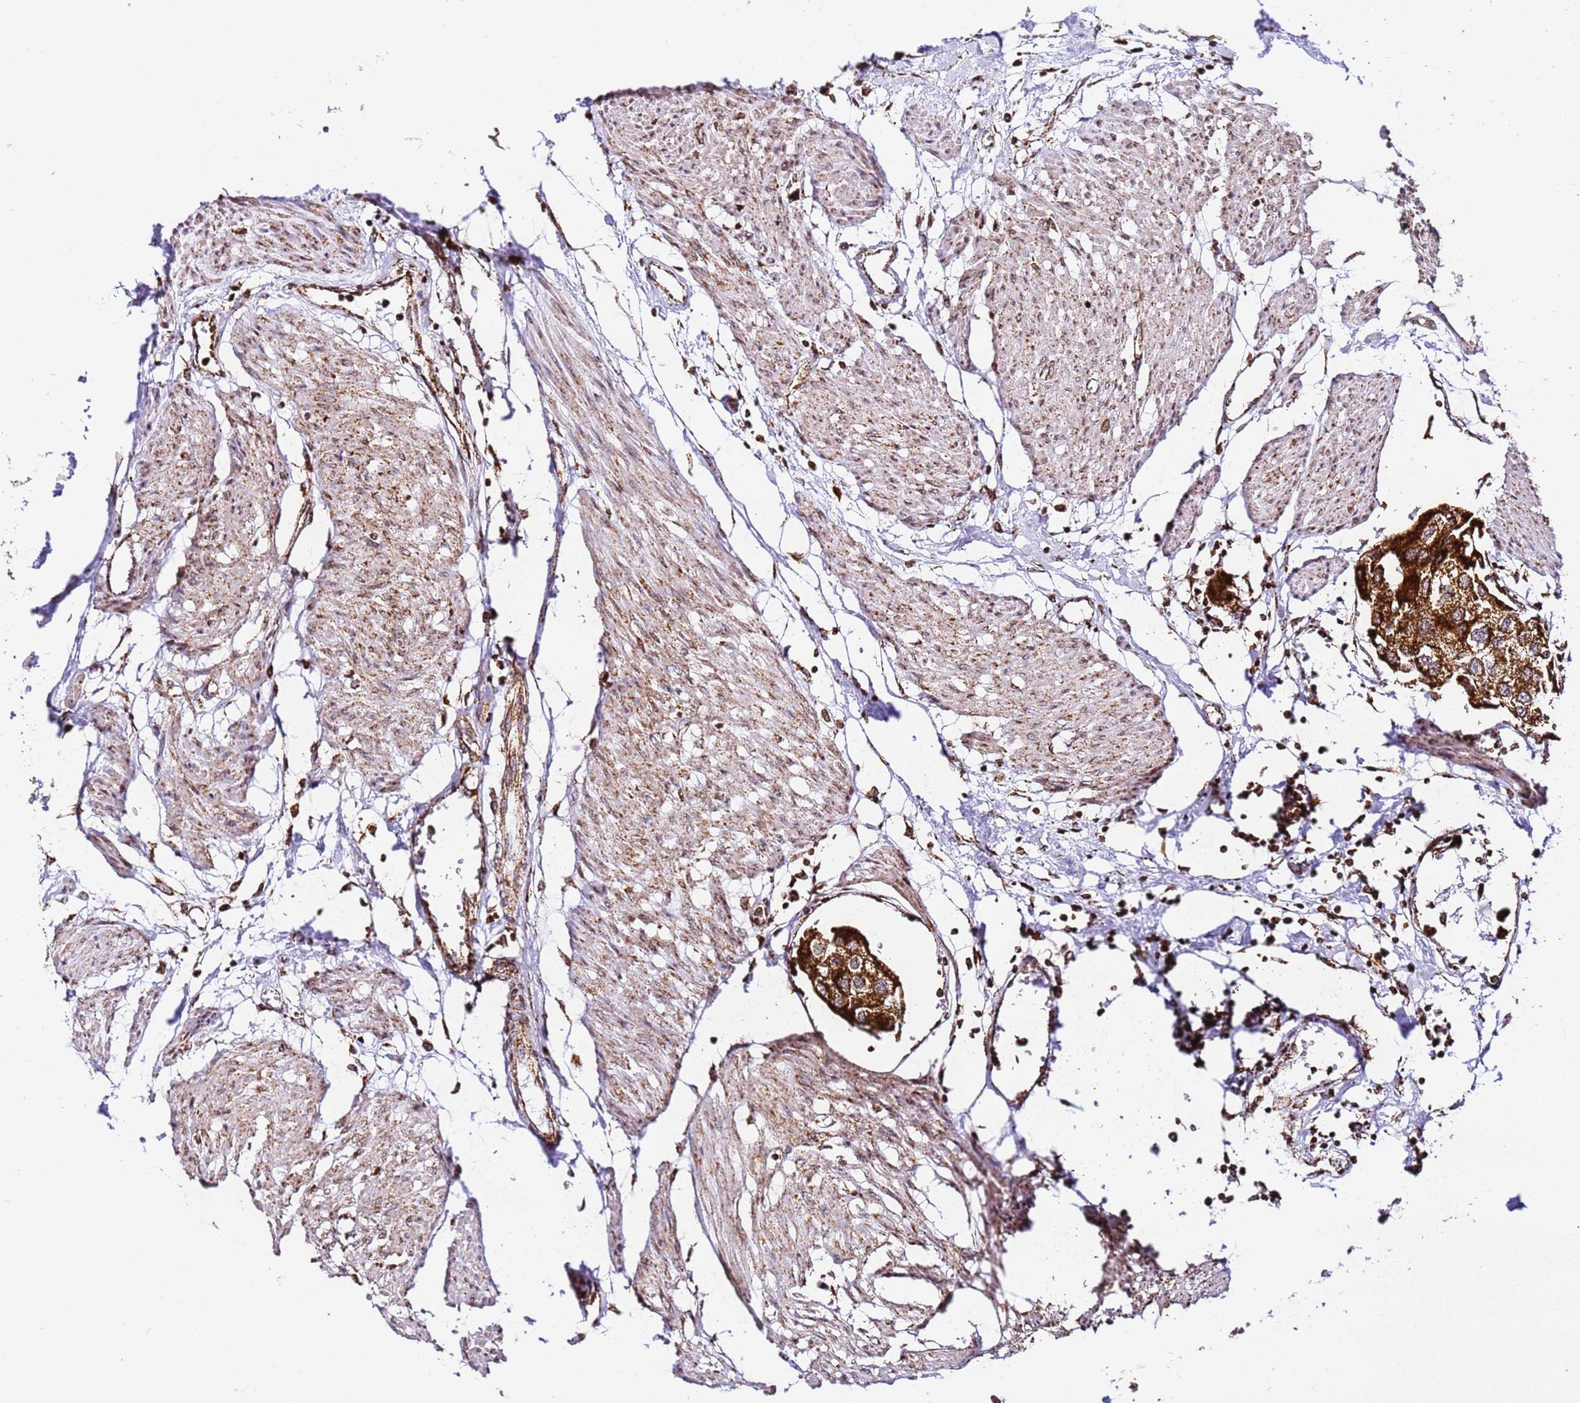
{"staining": {"intensity": "strong", "quantity": ">75%", "location": "cytoplasmic/membranous"}, "tissue": "urothelial cancer", "cell_type": "Tumor cells", "image_type": "cancer", "snomed": [{"axis": "morphology", "description": "Urothelial carcinoma, High grade"}, {"axis": "topography", "description": "Urinary bladder"}], "caption": "Immunohistochemistry of human urothelial cancer displays high levels of strong cytoplasmic/membranous expression in approximately >75% of tumor cells.", "gene": "HSPE1", "patient": {"sex": "male", "age": 64}}